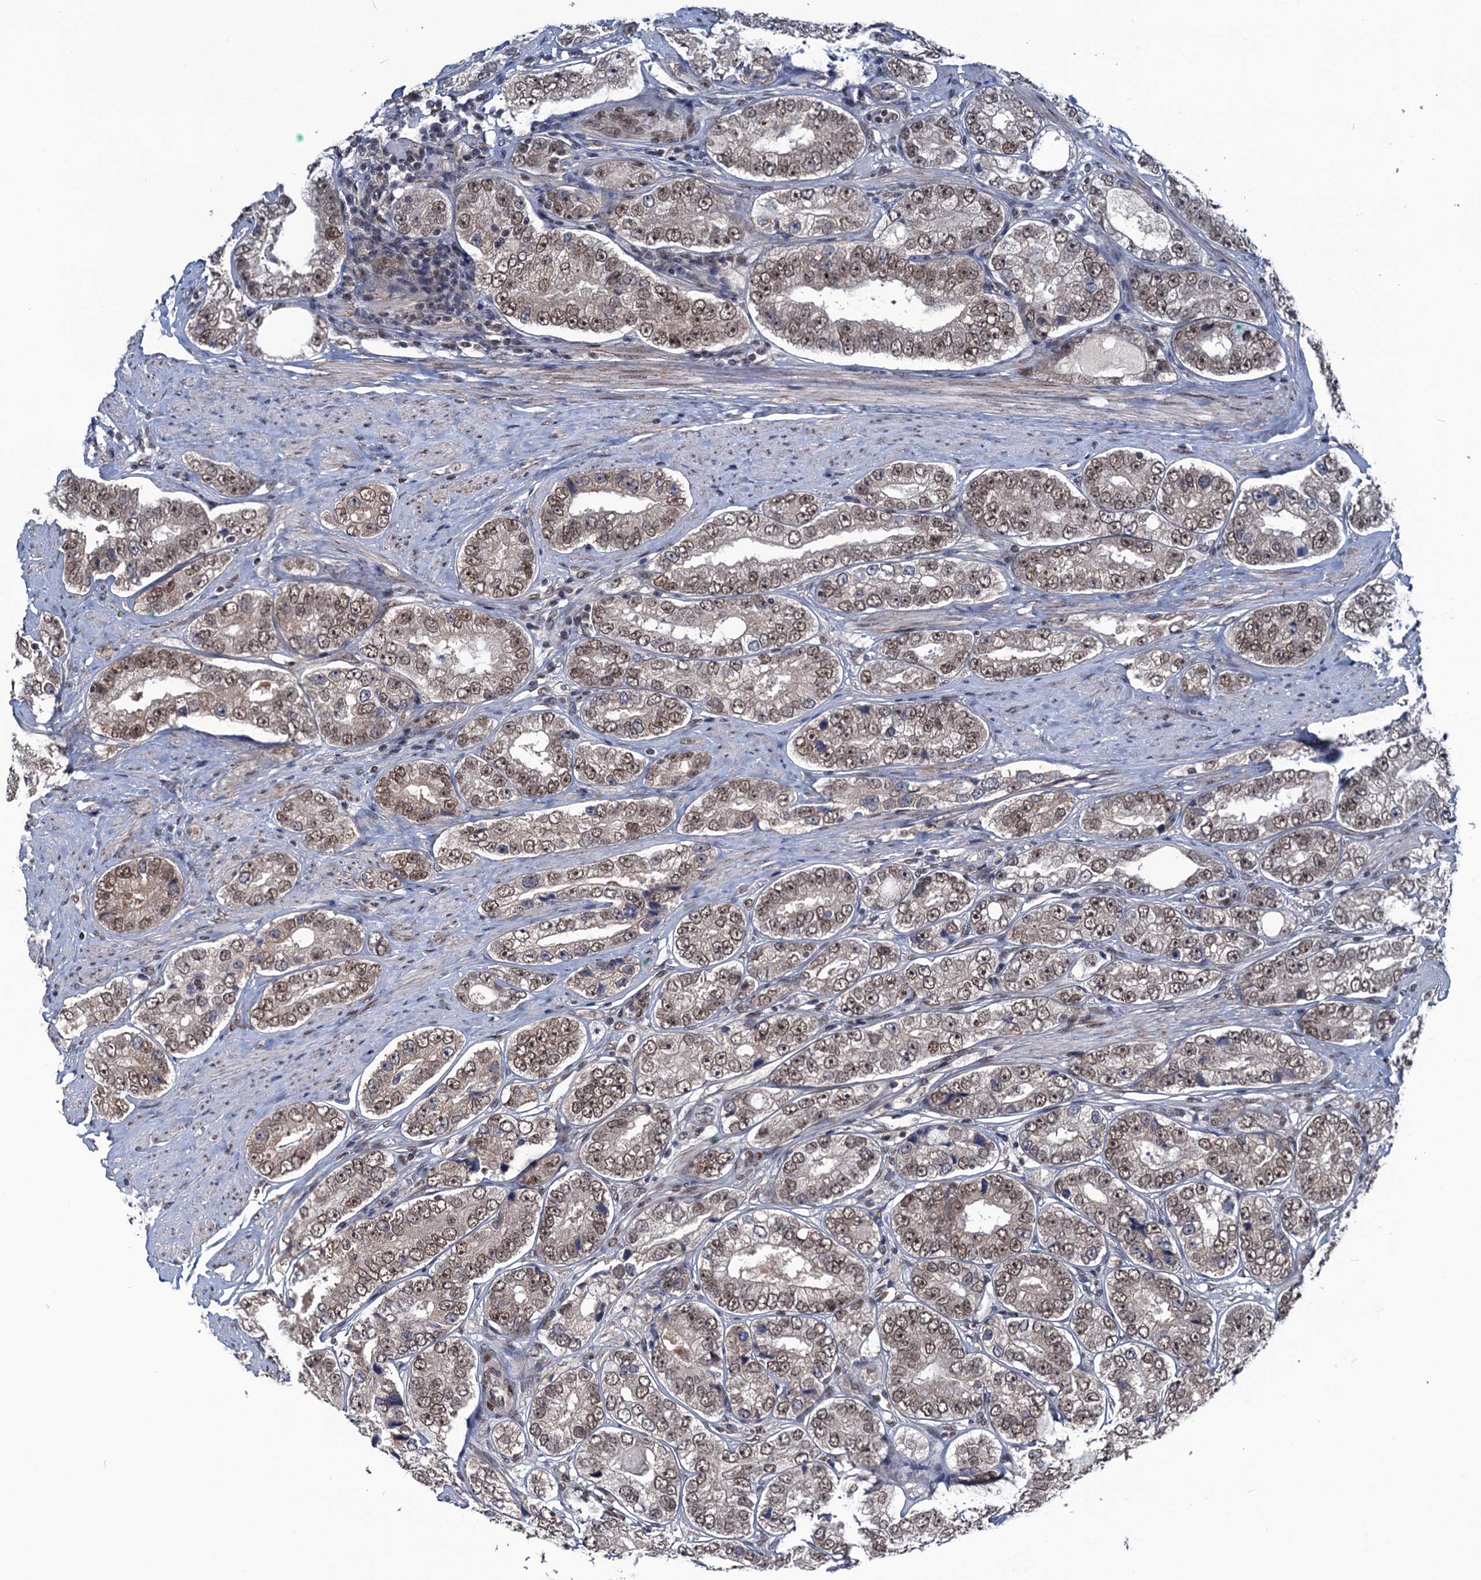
{"staining": {"intensity": "moderate", "quantity": ">75%", "location": "nuclear"}, "tissue": "prostate cancer", "cell_type": "Tumor cells", "image_type": "cancer", "snomed": [{"axis": "morphology", "description": "Adenocarcinoma, High grade"}, {"axis": "topography", "description": "Prostate"}], "caption": "Moderate nuclear protein staining is seen in about >75% of tumor cells in high-grade adenocarcinoma (prostate).", "gene": "SAE1", "patient": {"sex": "male", "age": 56}}